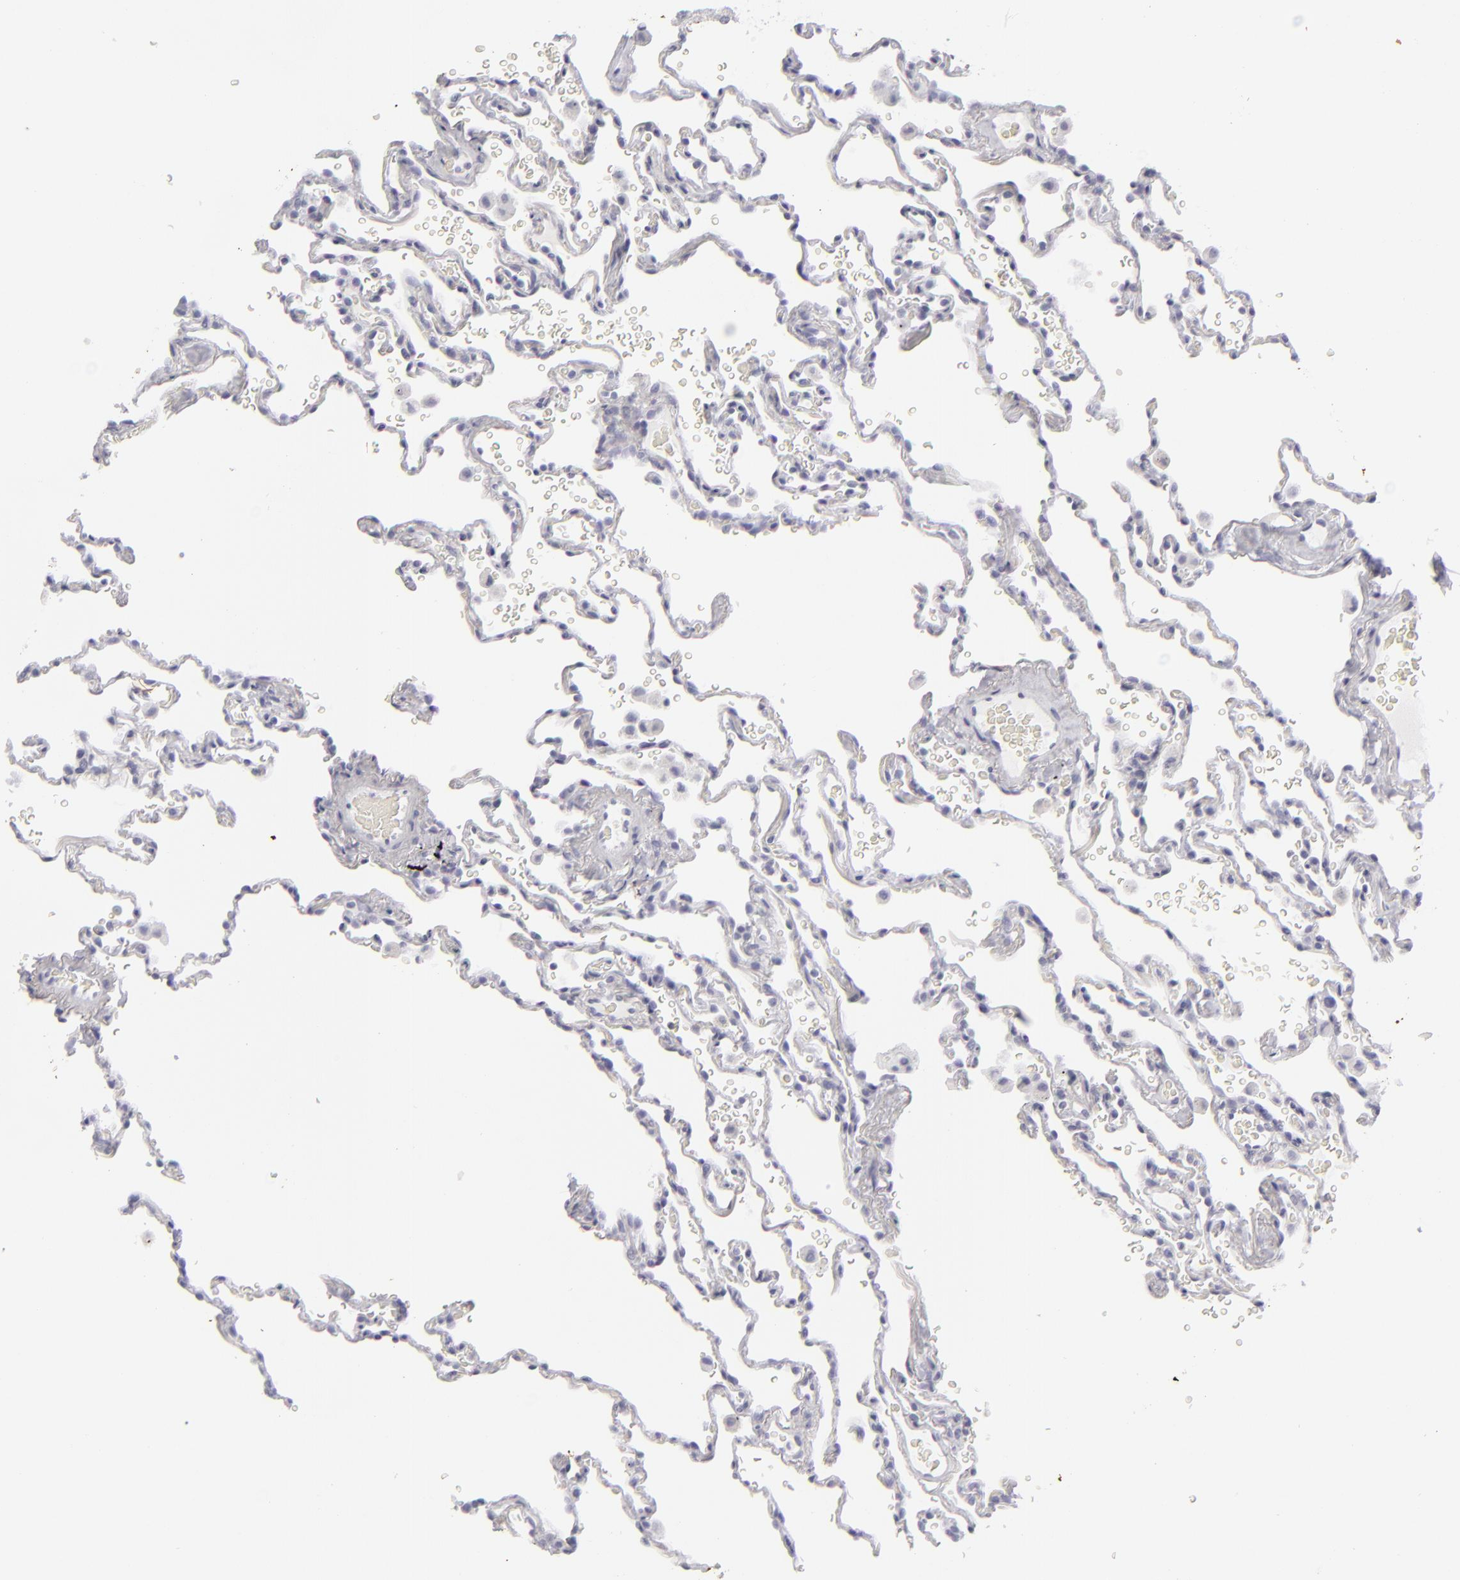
{"staining": {"intensity": "negative", "quantity": "none", "location": "none"}, "tissue": "lung", "cell_type": "Alveolar cells", "image_type": "normal", "snomed": [{"axis": "morphology", "description": "Normal tissue, NOS"}, {"axis": "topography", "description": "Lung"}], "caption": "Alveolar cells show no significant protein positivity in benign lung. (Stains: DAB immunohistochemistry with hematoxylin counter stain, Microscopy: brightfield microscopy at high magnification).", "gene": "KRT1", "patient": {"sex": "male", "age": 59}}